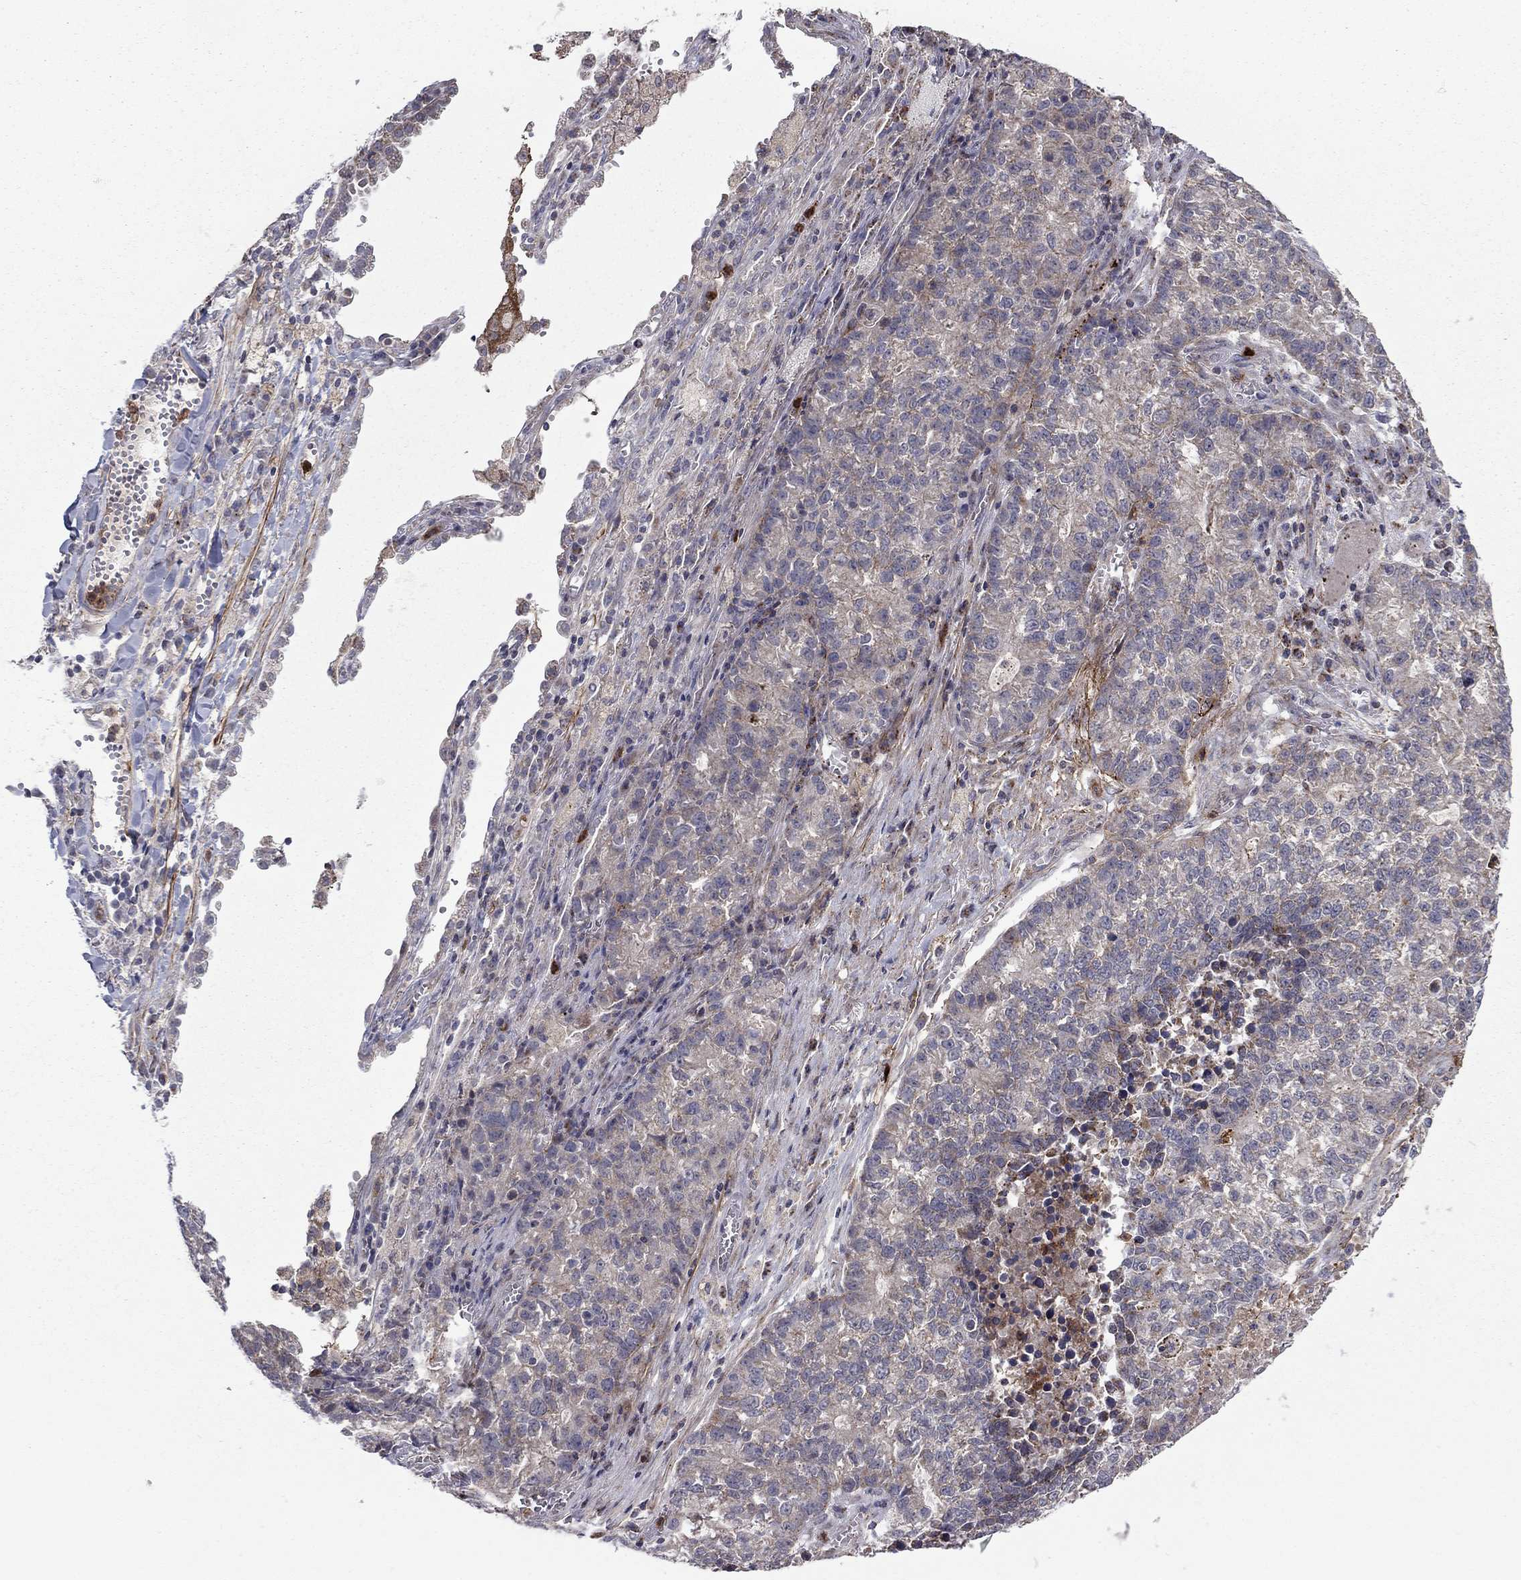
{"staining": {"intensity": "negative", "quantity": "none", "location": "none"}, "tissue": "lung cancer", "cell_type": "Tumor cells", "image_type": "cancer", "snomed": [{"axis": "morphology", "description": "Adenocarcinoma, NOS"}, {"axis": "topography", "description": "Lung"}], "caption": "Immunohistochemistry of human adenocarcinoma (lung) demonstrates no positivity in tumor cells.", "gene": "DOP1B", "patient": {"sex": "male", "age": 57}}